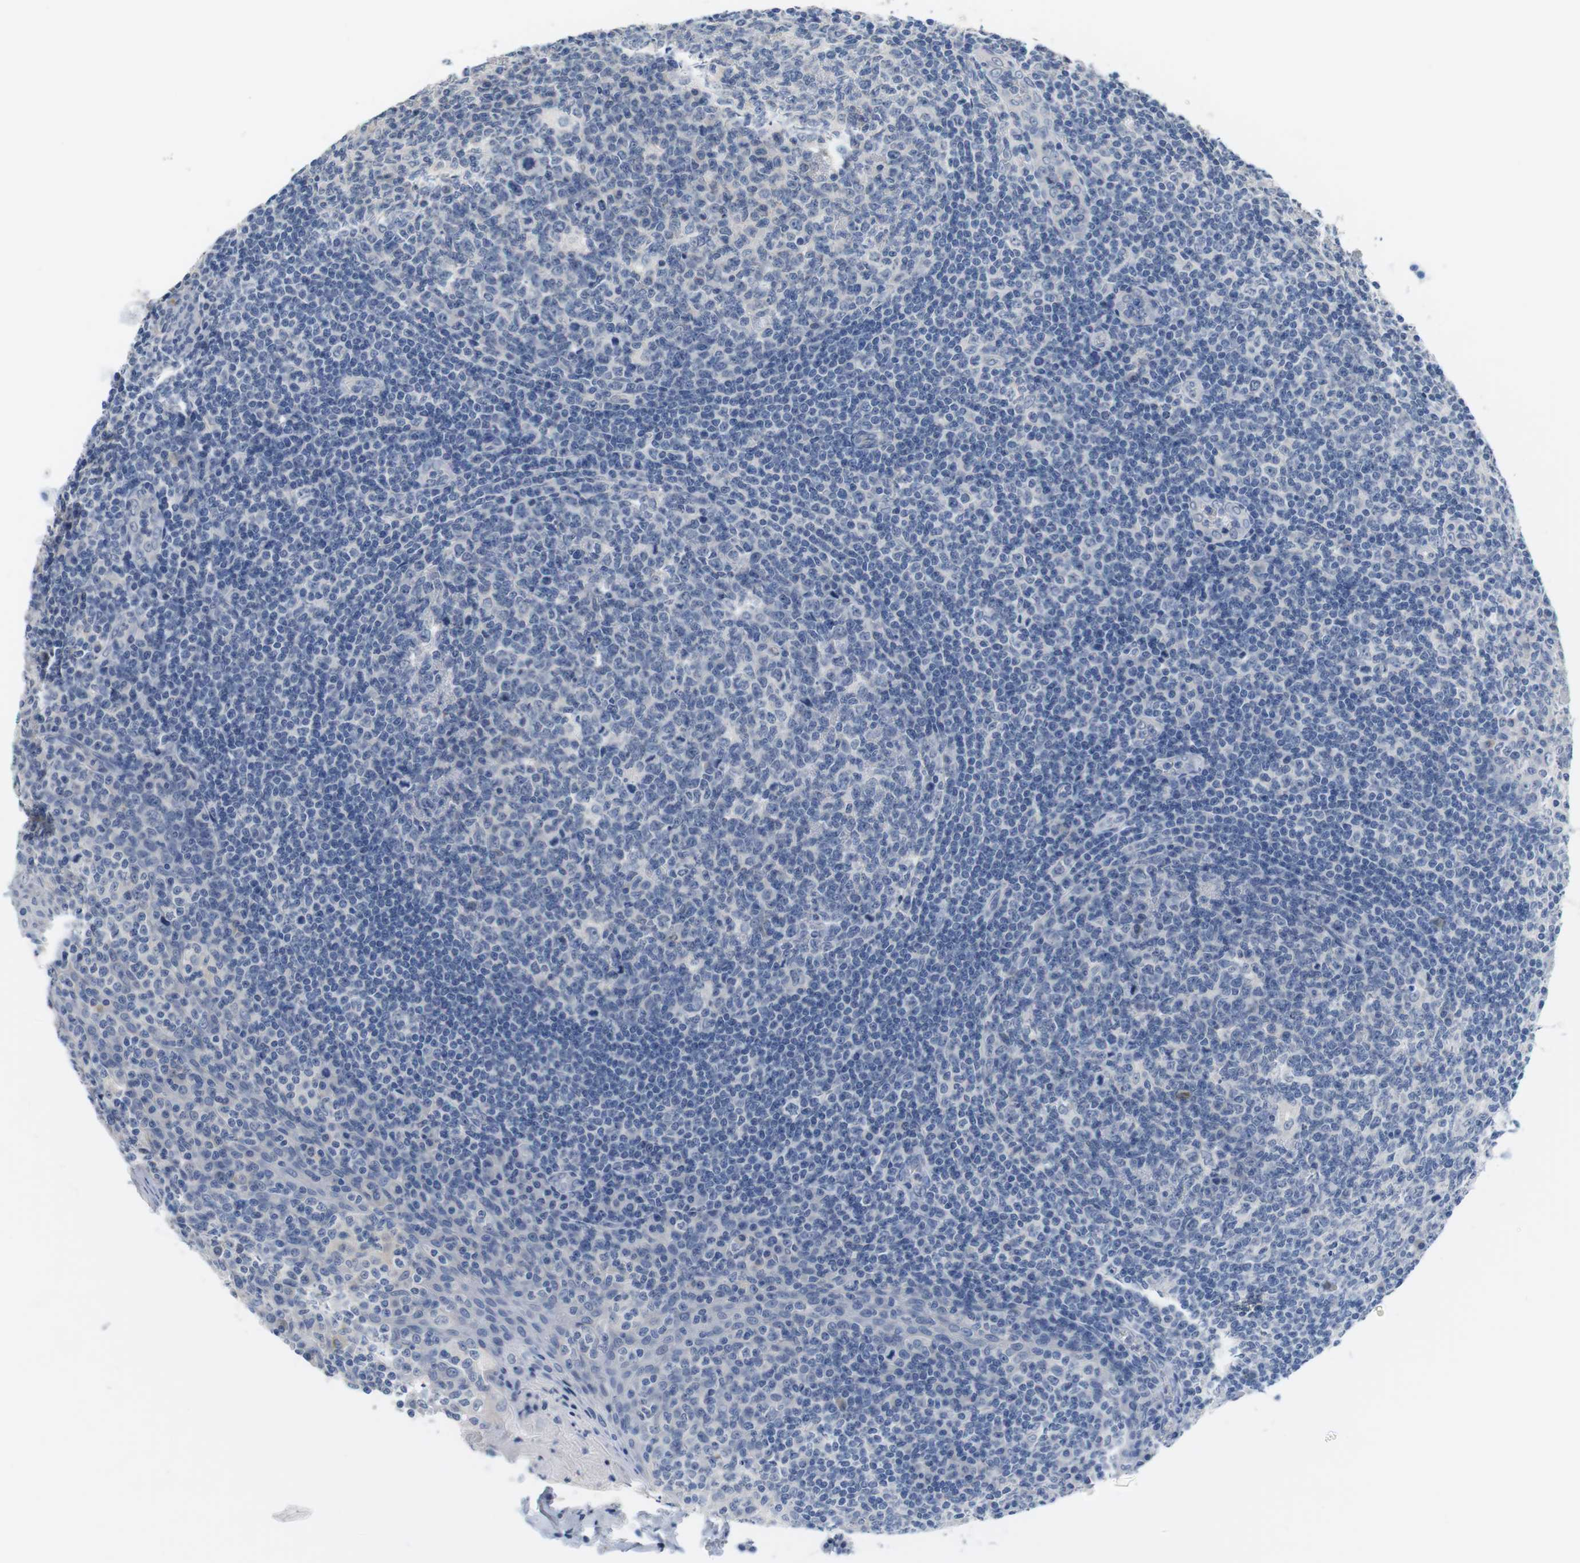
{"staining": {"intensity": "negative", "quantity": "none", "location": "none"}, "tissue": "tonsil", "cell_type": "Germinal center cells", "image_type": "normal", "snomed": [{"axis": "morphology", "description": "Normal tissue, NOS"}, {"axis": "topography", "description": "Tonsil"}], "caption": "DAB (3,3'-diaminobenzidine) immunohistochemical staining of benign tonsil exhibits no significant expression in germinal center cells. Brightfield microscopy of immunohistochemistry (IHC) stained with DAB (brown) and hematoxylin (blue), captured at high magnification.", "gene": "MAP6", "patient": {"sex": "male", "age": 31}}